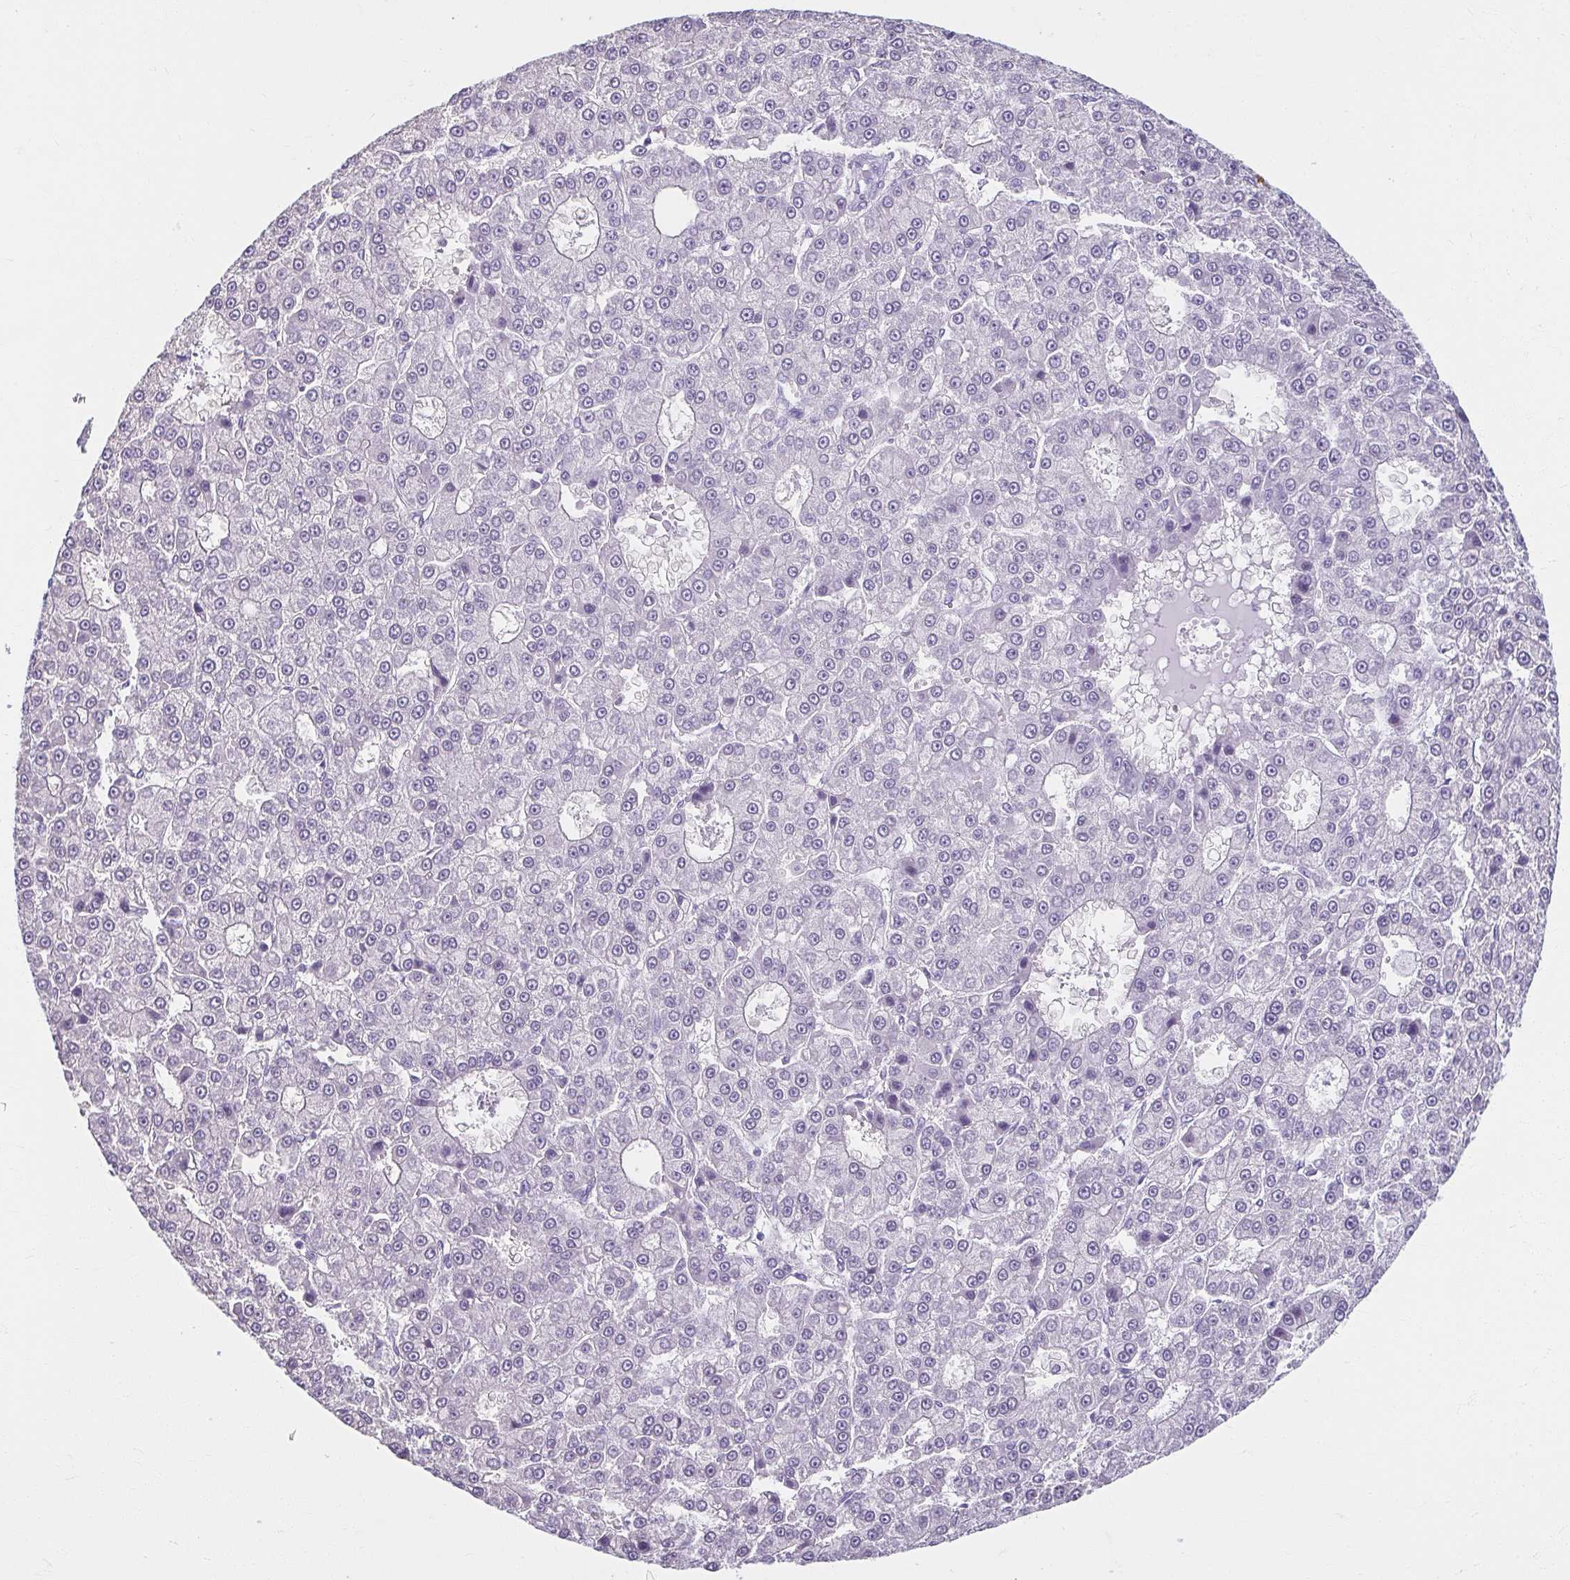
{"staining": {"intensity": "negative", "quantity": "none", "location": "none"}, "tissue": "liver cancer", "cell_type": "Tumor cells", "image_type": "cancer", "snomed": [{"axis": "morphology", "description": "Carcinoma, Hepatocellular, NOS"}, {"axis": "topography", "description": "Liver"}], "caption": "There is no significant staining in tumor cells of hepatocellular carcinoma (liver).", "gene": "MOBP", "patient": {"sex": "male", "age": 70}}